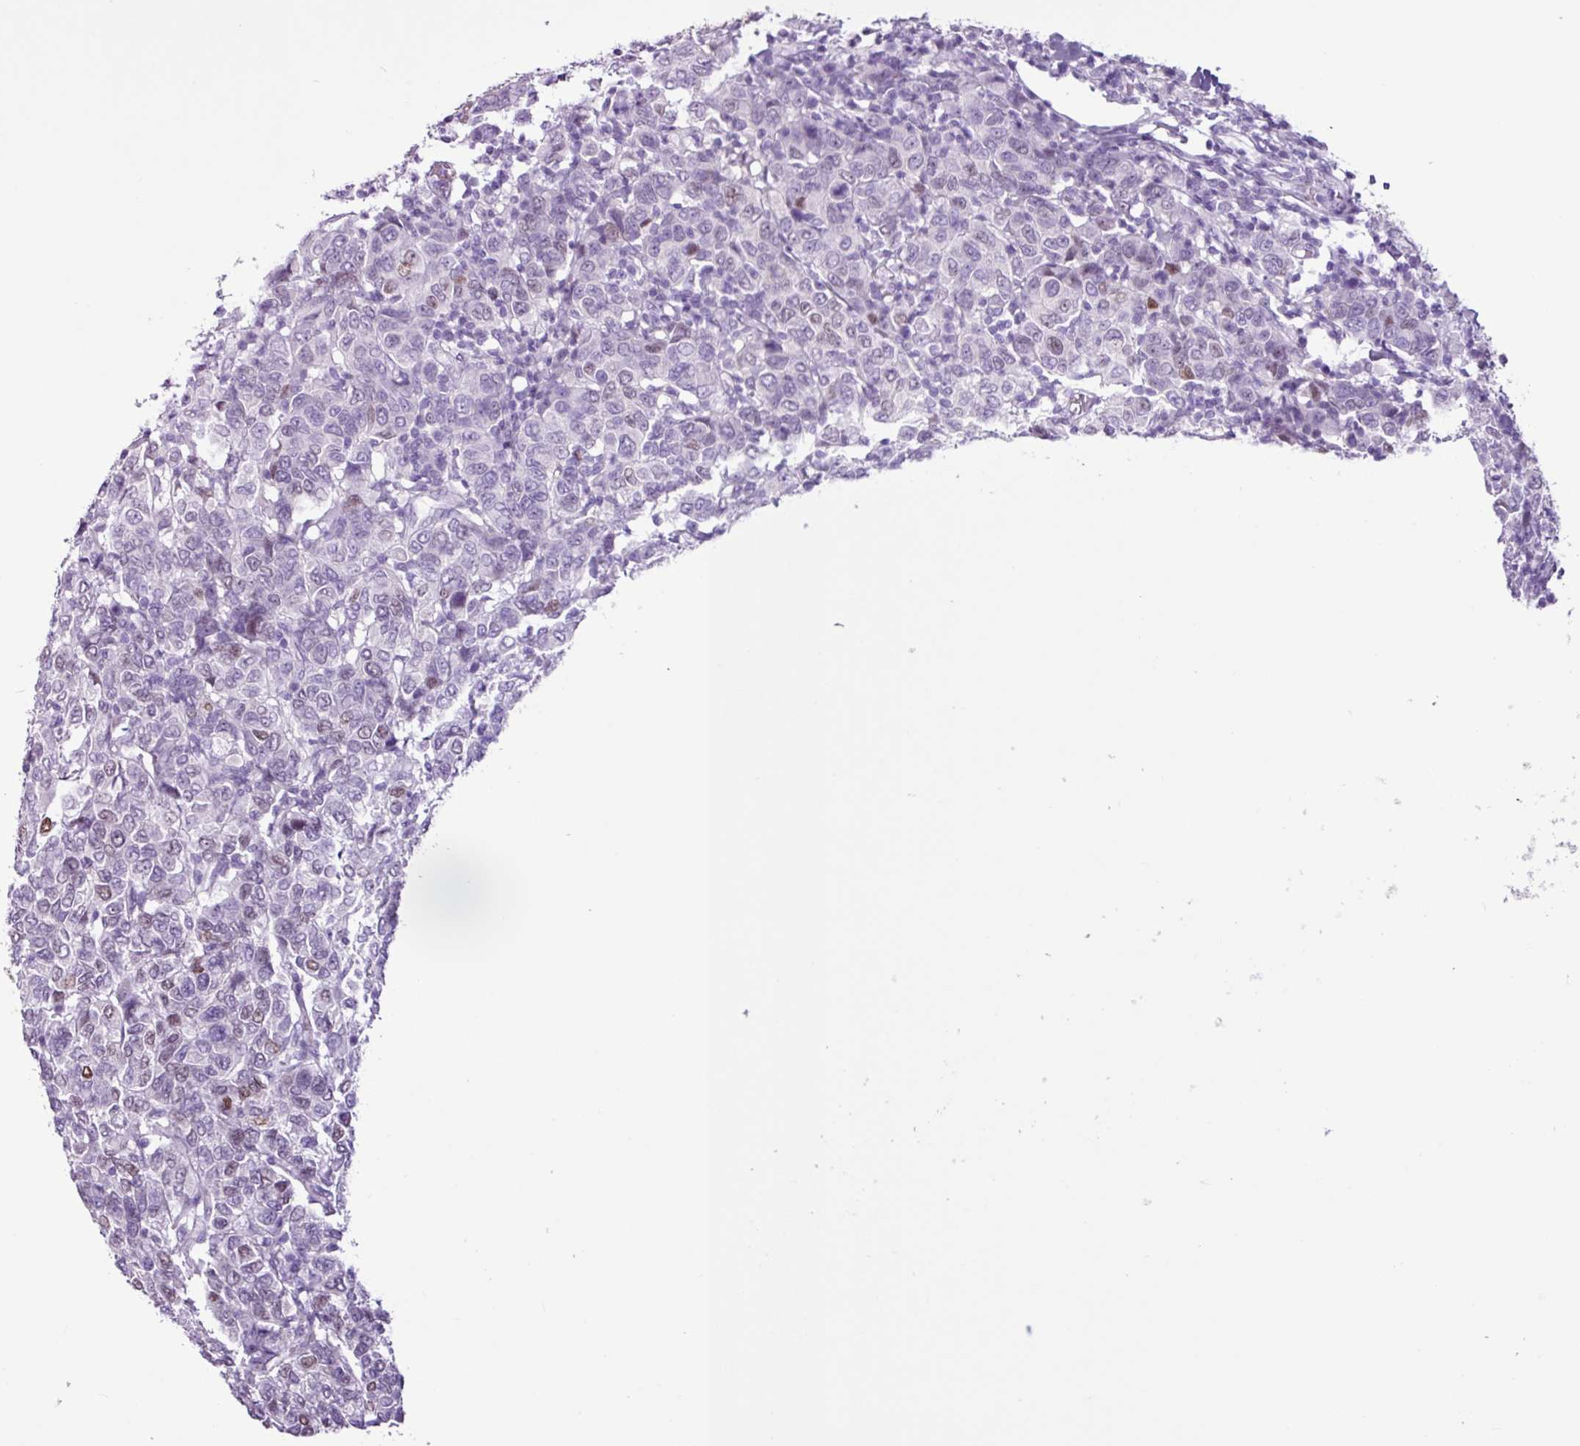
{"staining": {"intensity": "moderate", "quantity": "<25%", "location": "nuclear"}, "tissue": "breast cancer", "cell_type": "Tumor cells", "image_type": "cancer", "snomed": [{"axis": "morphology", "description": "Duct carcinoma"}, {"axis": "topography", "description": "Breast"}], "caption": "Breast cancer (intraductal carcinoma) tissue reveals moderate nuclear positivity in approximately <25% of tumor cells, visualized by immunohistochemistry.", "gene": "PGR", "patient": {"sex": "female", "age": 55}}